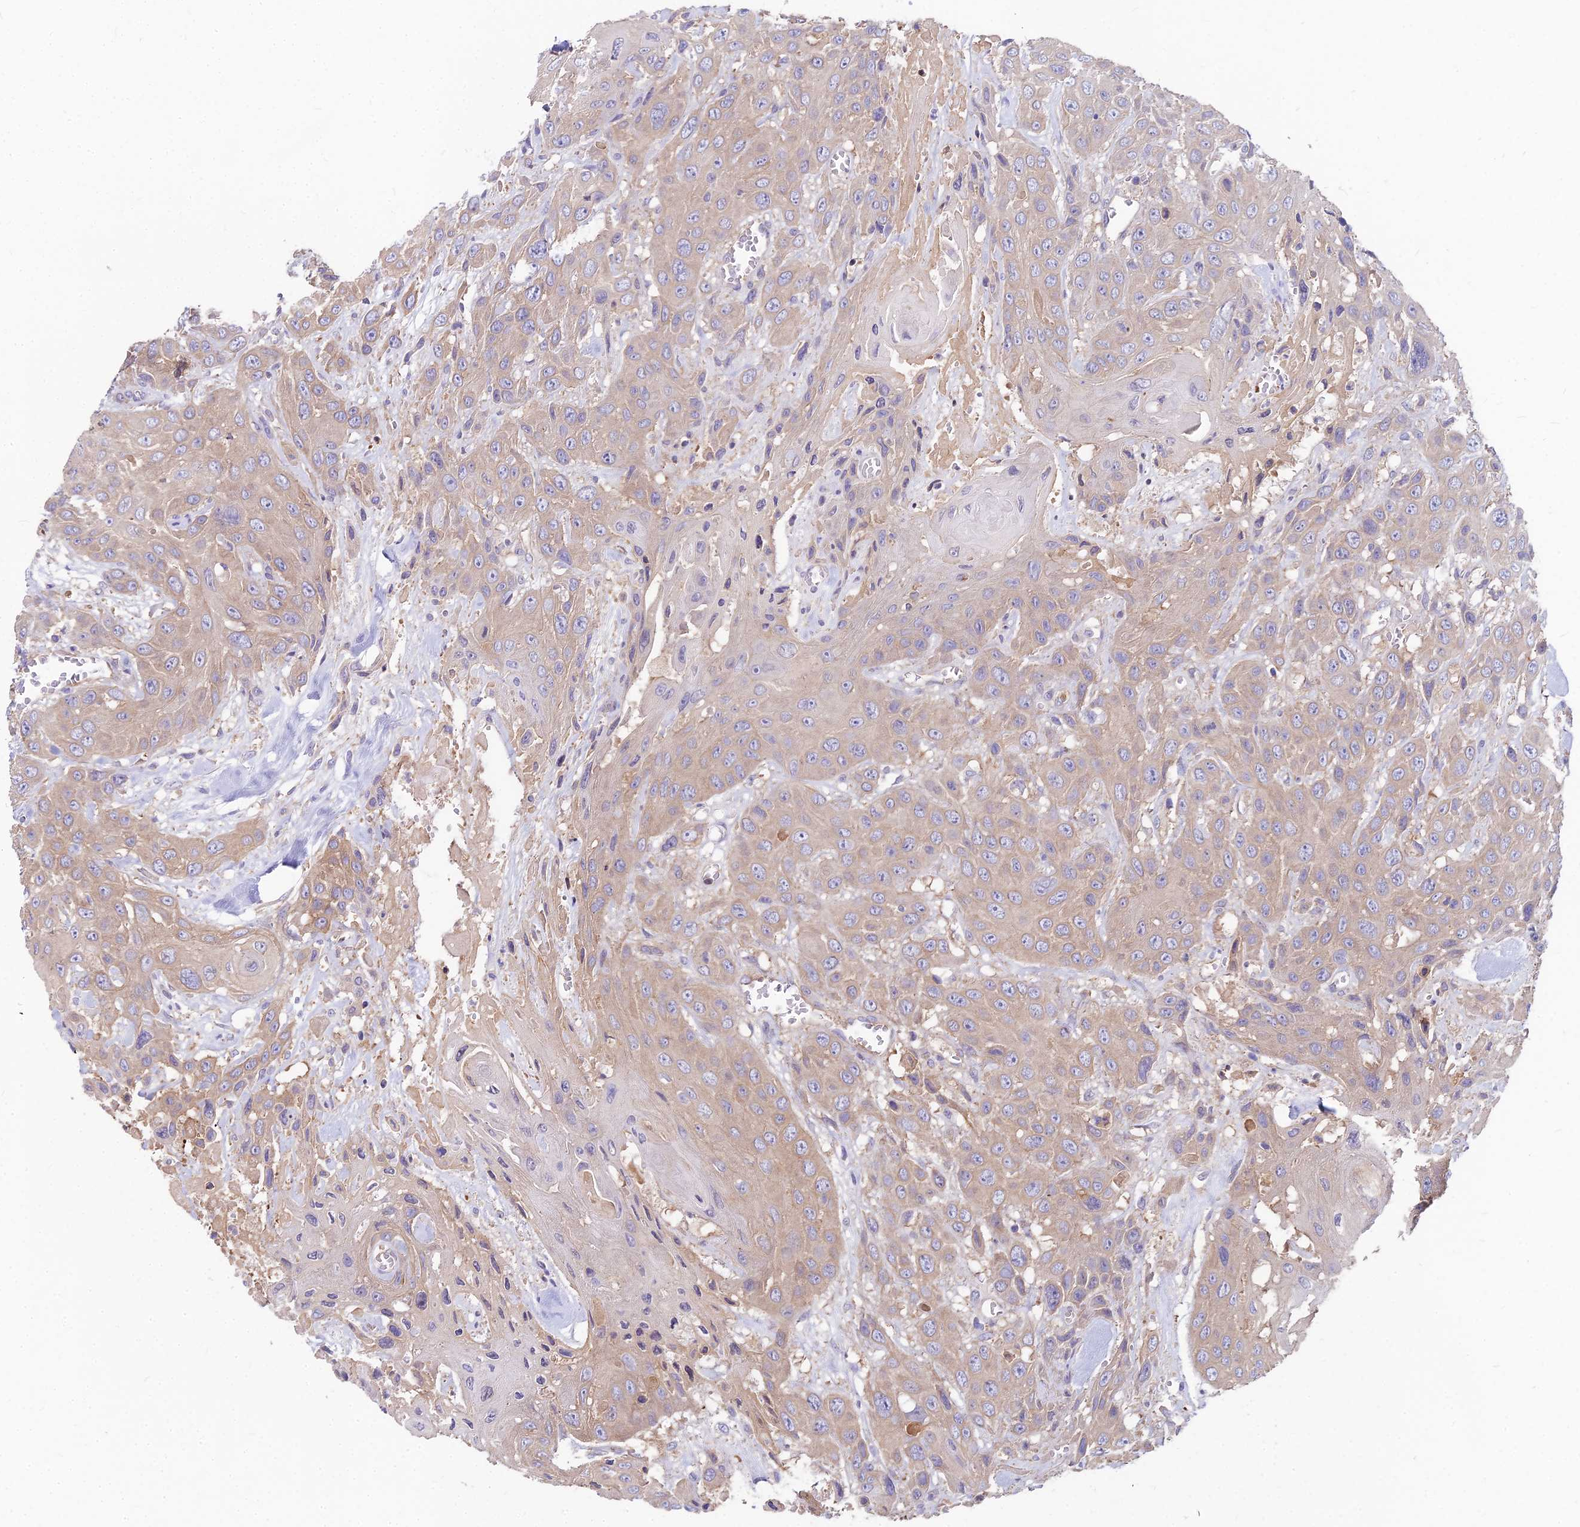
{"staining": {"intensity": "weak", "quantity": ">75%", "location": "cytoplasmic/membranous"}, "tissue": "head and neck cancer", "cell_type": "Tumor cells", "image_type": "cancer", "snomed": [{"axis": "morphology", "description": "Squamous cell carcinoma, NOS"}, {"axis": "topography", "description": "Head-Neck"}], "caption": "High-magnification brightfield microscopy of head and neck cancer (squamous cell carcinoma) stained with DAB (brown) and counterstained with hematoxylin (blue). tumor cells exhibit weak cytoplasmic/membranous staining is appreciated in about>75% of cells.", "gene": "HLA-DOA", "patient": {"sex": "male", "age": 81}}